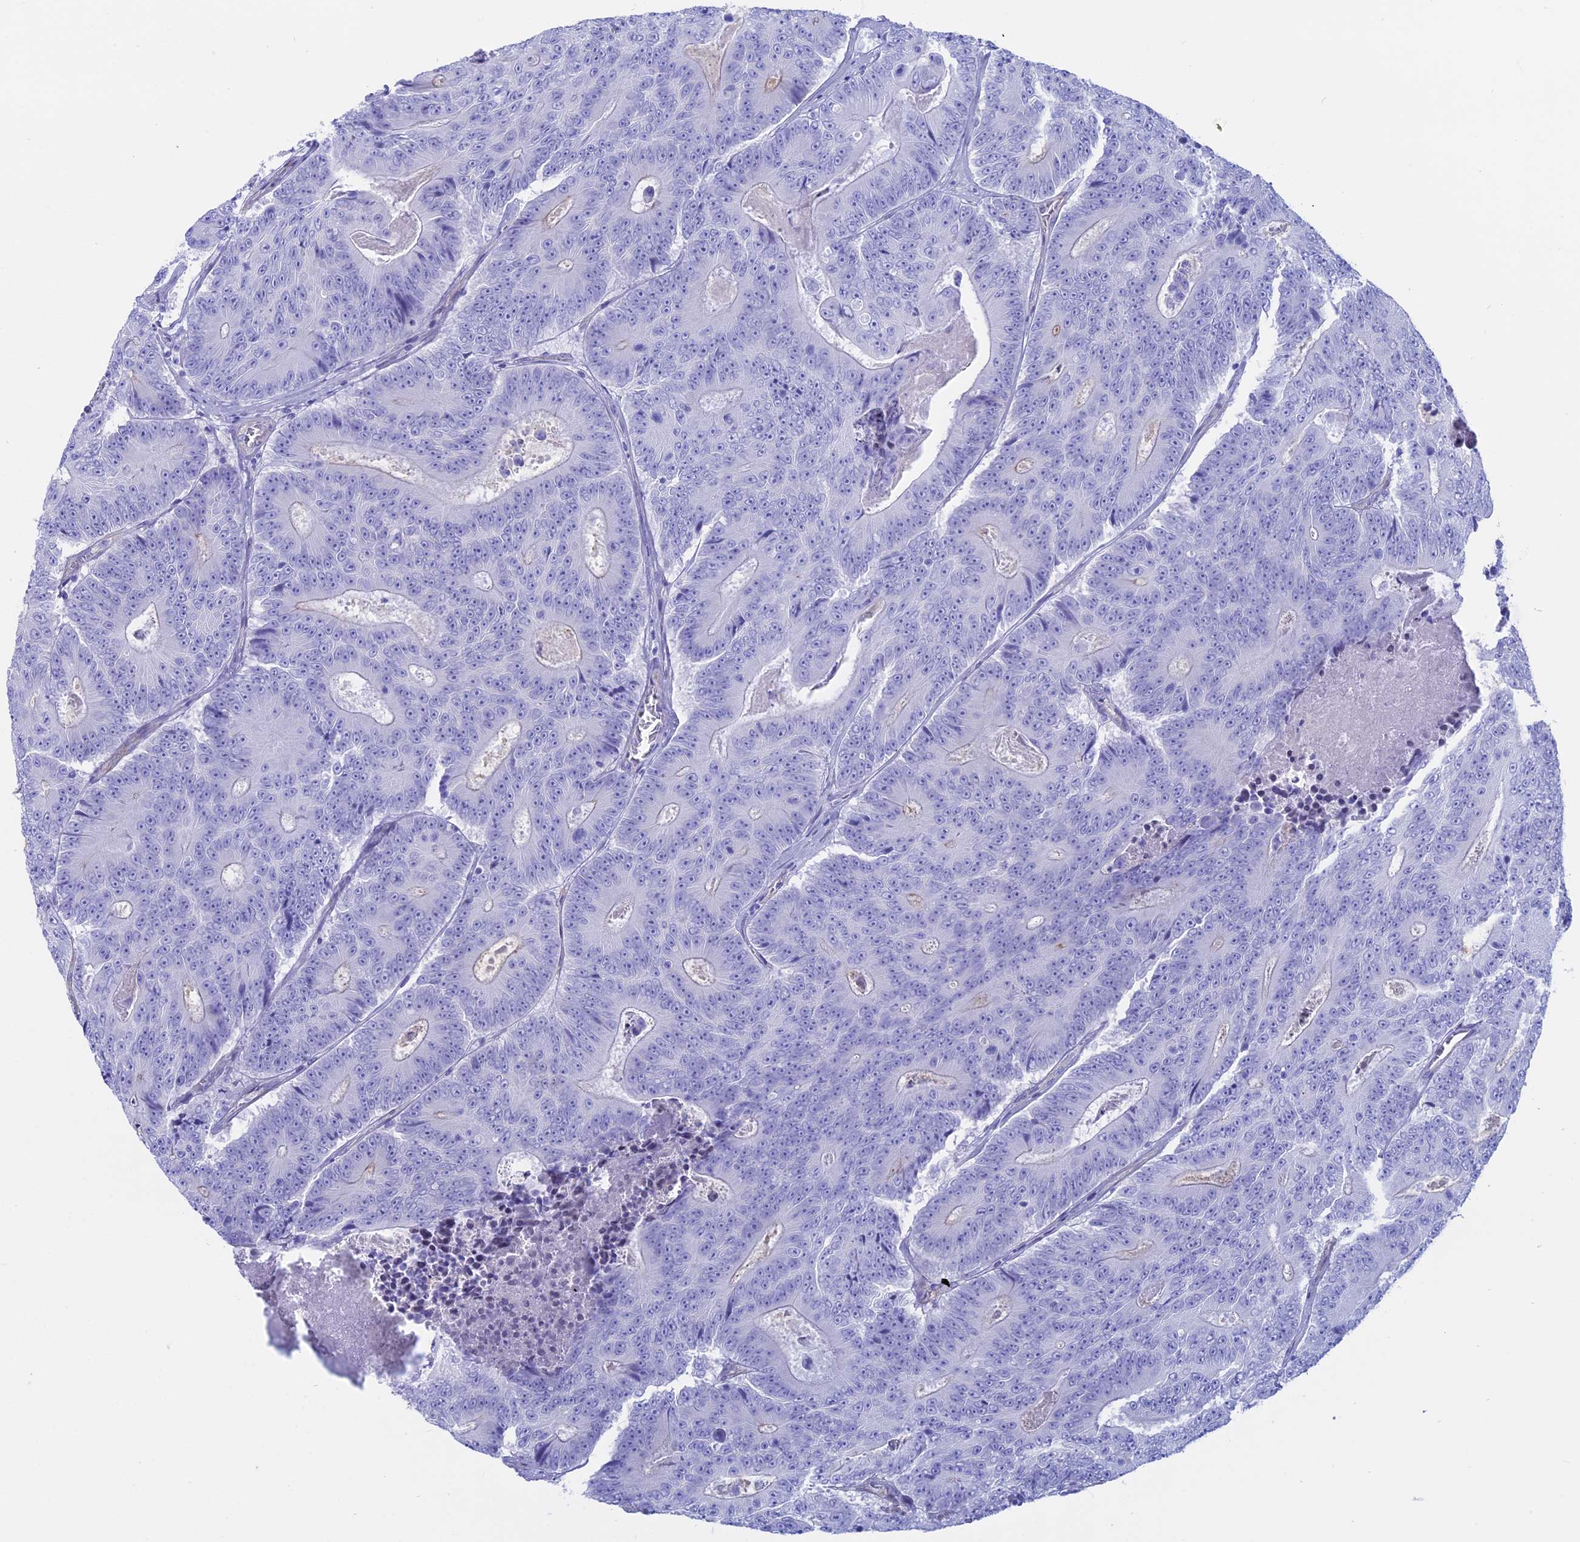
{"staining": {"intensity": "negative", "quantity": "none", "location": "none"}, "tissue": "colorectal cancer", "cell_type": "Tumor cells", "image_type": "cancer", "snomed": [{"axis": "morphology", "description": "Adenocarcinoma, NOS"}, {"axis": "topography", "description": "Colon"}], "caption": "Immunohistochemical staining of human colorectal cancer (adenocarcinoma) shows no significant expression in tumor cells.", "gene": "OR2AE1", "patient": {"sex": "male", "age": 83}}